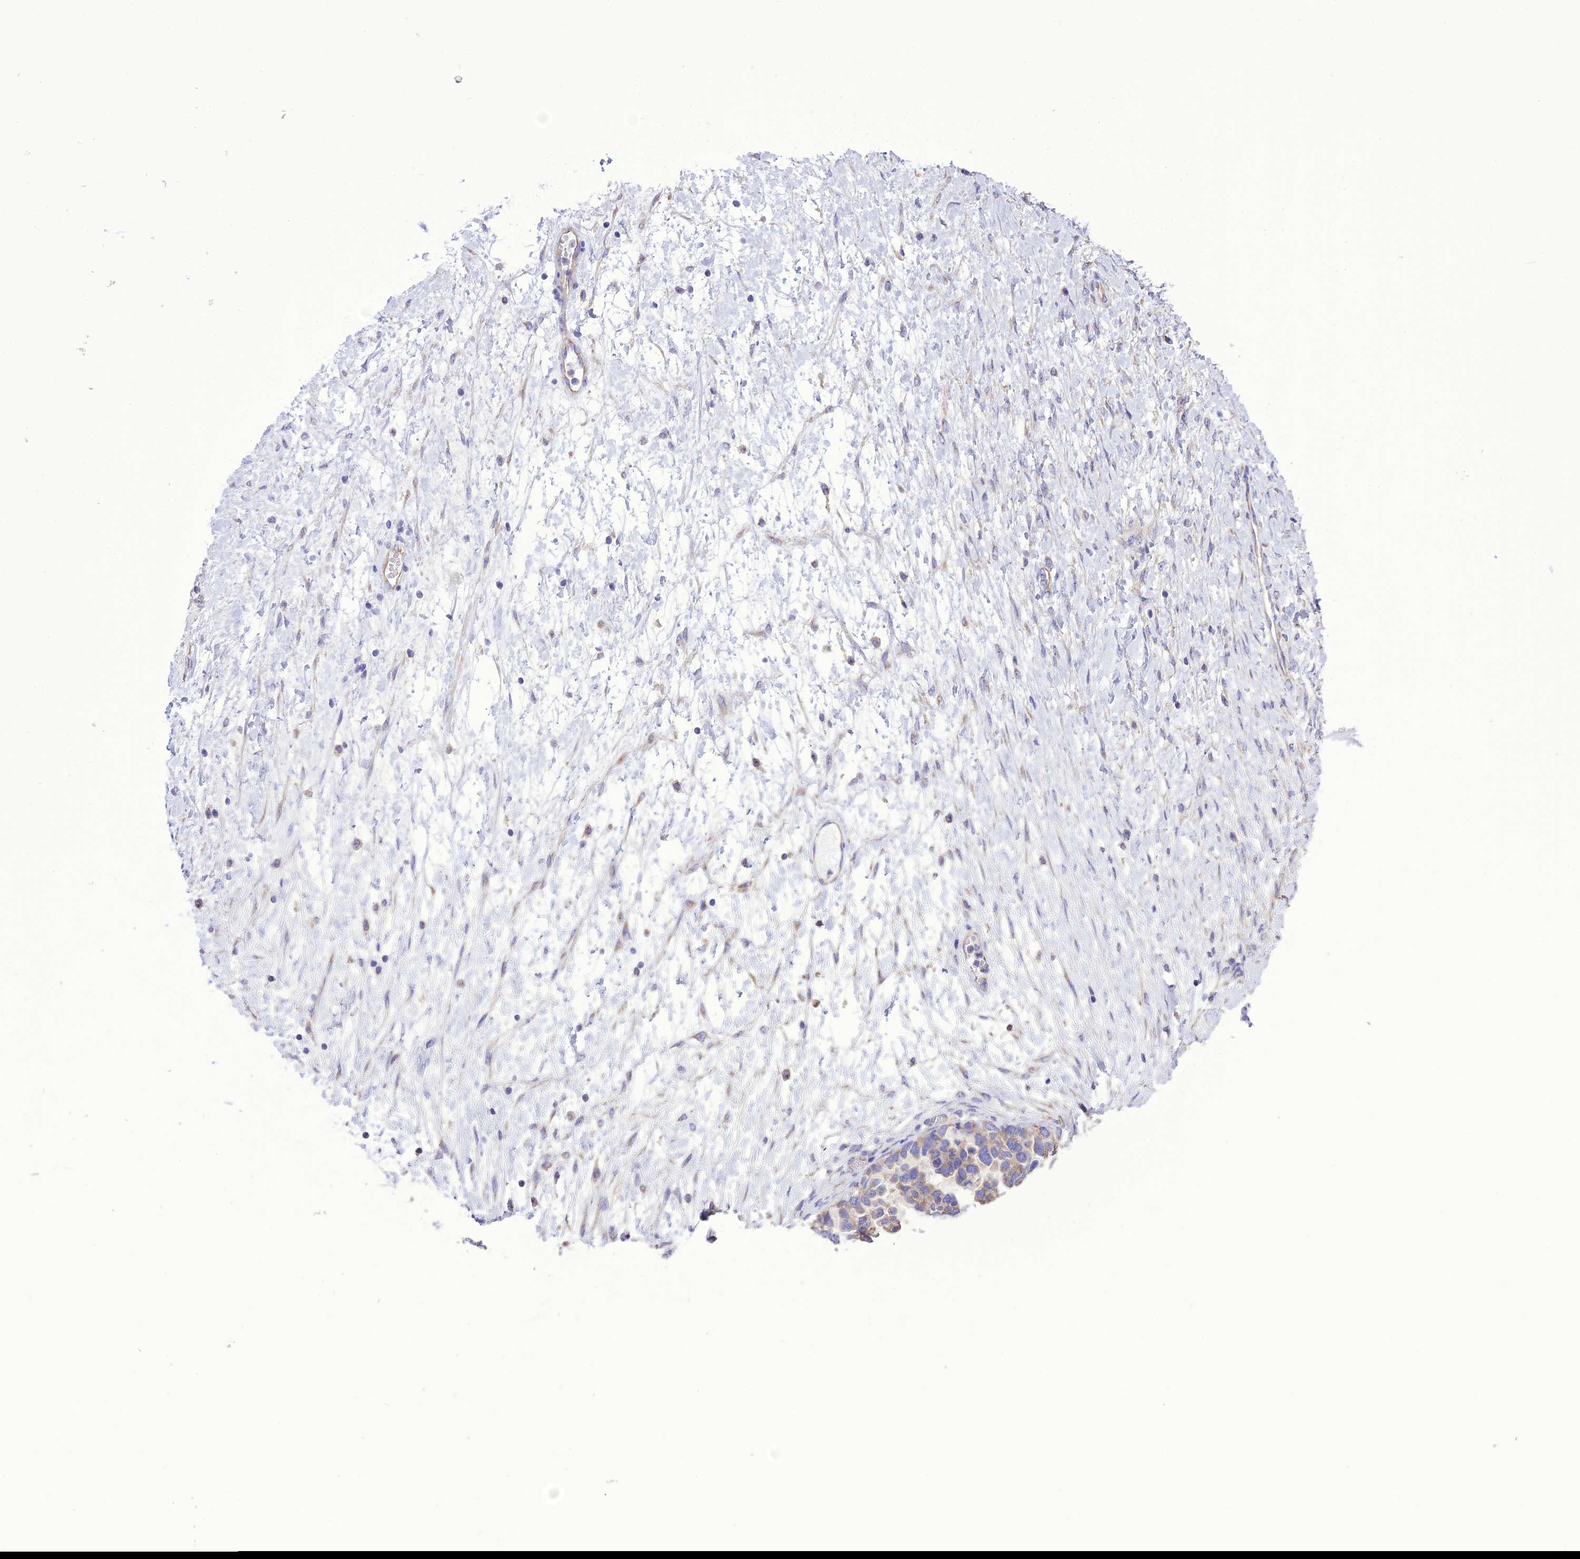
{"staining": {"intensity": "weak", "quantity": "25%-75%", "location": "cytoplasmic/membranous"}, "tissue": "ovarian cancer", "cell_type": "Tumor cells", "image_type": "cancer", "snomed": [{"axis": "morphology", "description": "Cystadenocarcinoma, serous, NOS"}, {"axis": "topography", "description": "Ovary"}], "caption": "Protein expression analysis of ovarian serous cystadenocarcinoma displays weak cytoplasmic/membranous expression in approximately 25%-75% of tumor cells. The staining is performed using DAB (3,3'-diaminobenzidine) brown chromogen to label protein expression. The nuclei are counter-stained blue using hematoxylin.", "gene": "MAP3K12", "patient": {"sex": "female", "age": 54}}